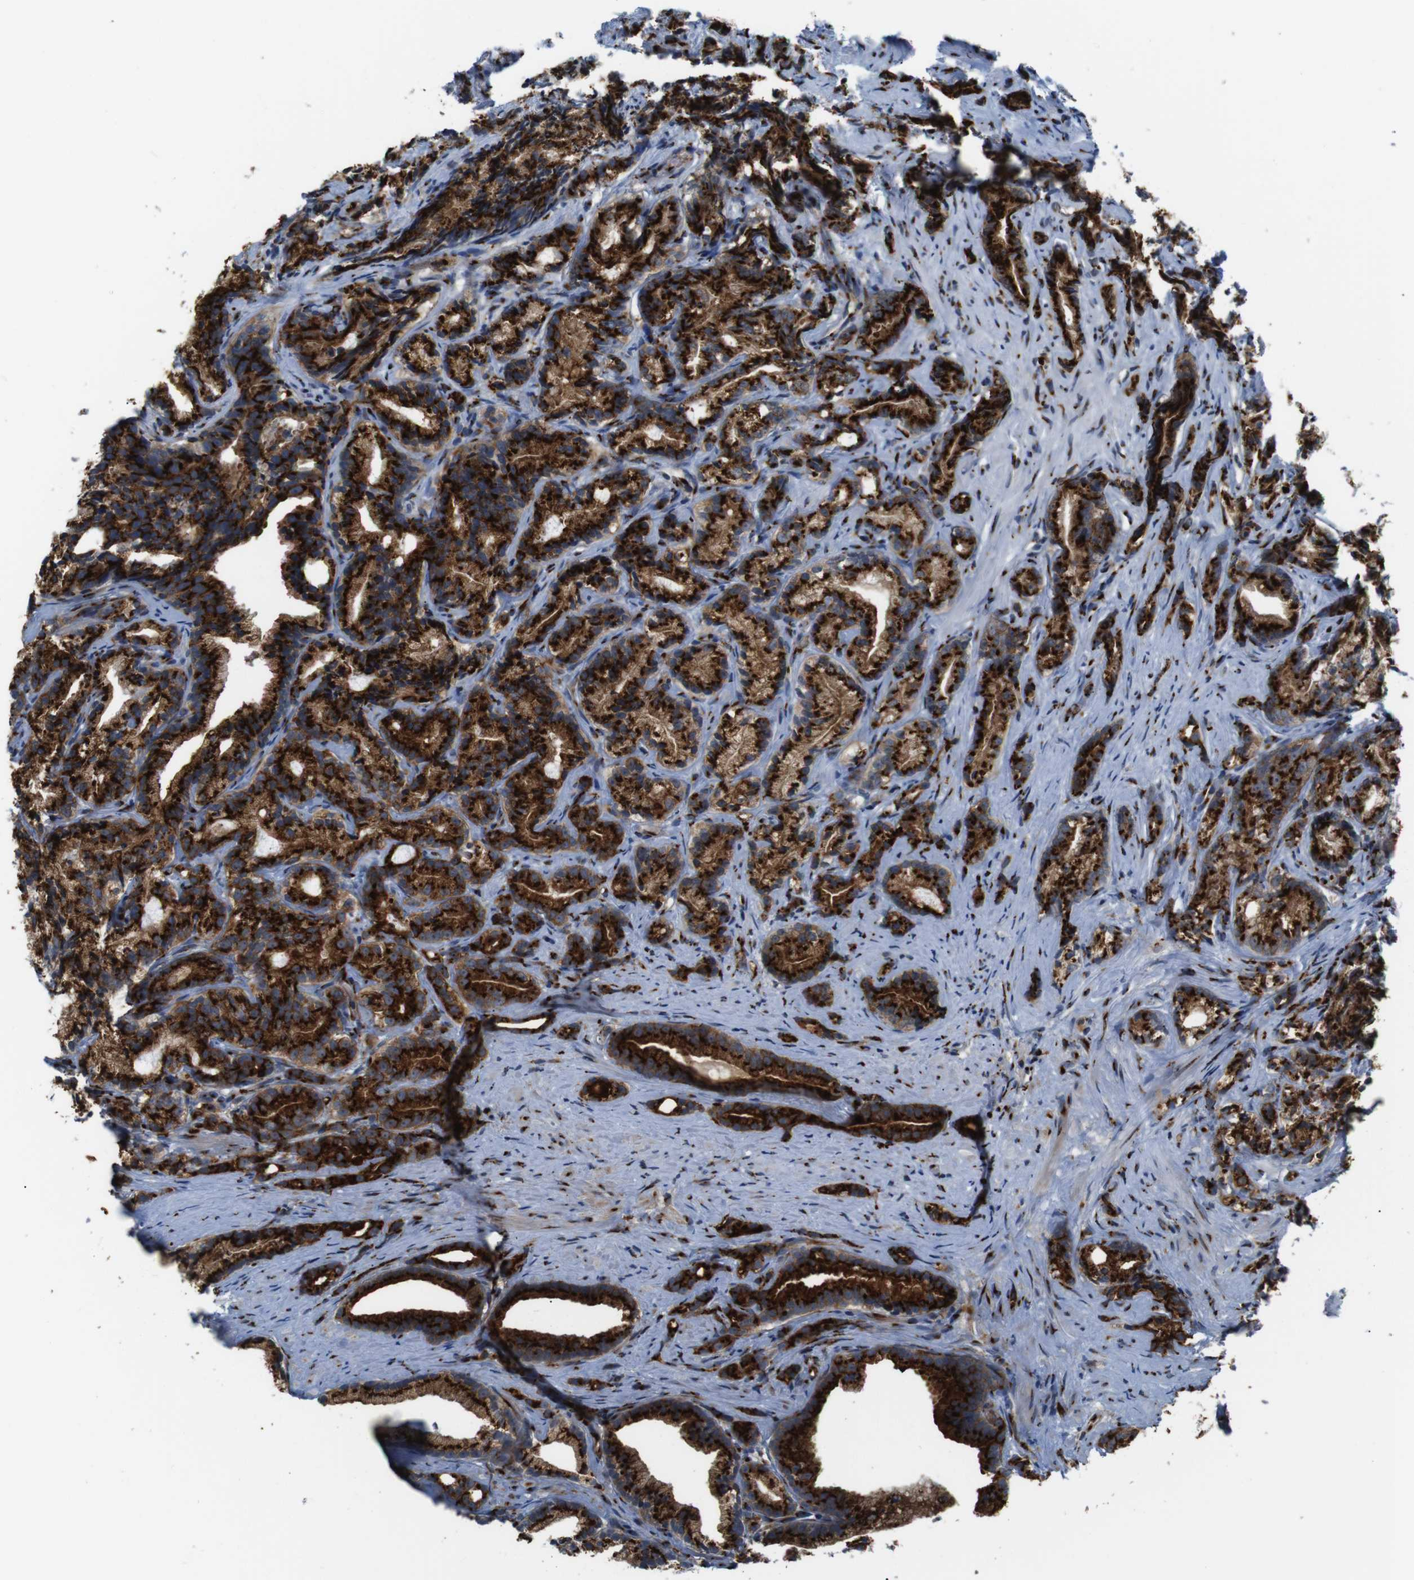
{"staining": {"intensity": "strong", "quantity": ">75%", "location": "cytoplasmic/membranous"}, "tissue": "prostate cancer", "cell_type": "Tumor cells", "image_type": "cancer", "snomed": [{"axis": "morphology", "description": "Adenocarcinoma, Low grade"}, {"axis": "topography", "description": "Prostate"}], "caption": "Adenocarcinoma (low-grade) (prostate) was stained to show a protein in brown. There is high levels of strong cytoplasmic/membranous staining in approximately >75% of tumor cells. (DAB (3,3'-diaminobenzidine) = brown stain, brightfield microscopy at high magnification).", "gene": "TGOLN2", "patient": {"sex": "male", "age": 89}}